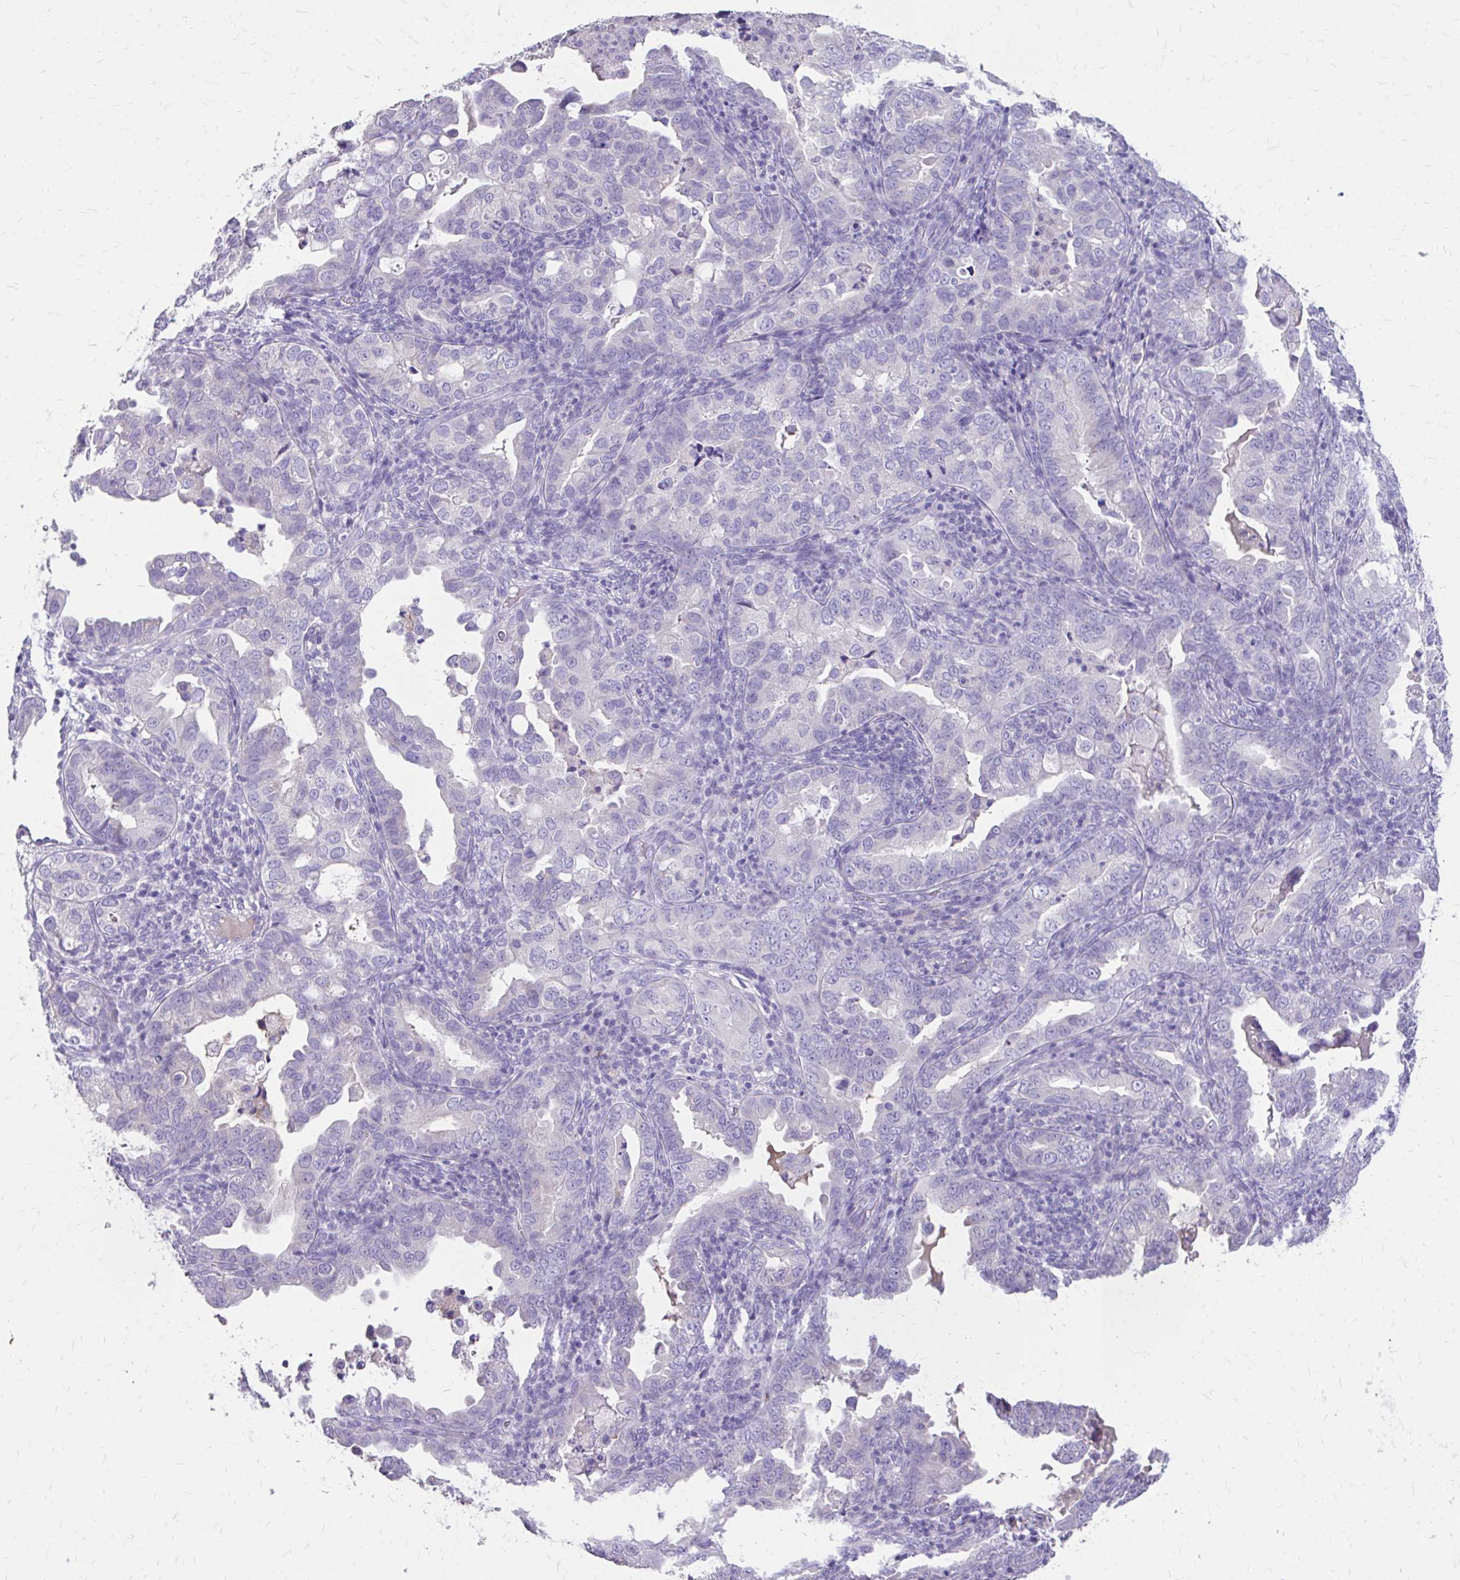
{"staining": {"intensity": "negative", "quantity": "none", "location": "none"}, "tissue": "endometrial cancer", "cell_type": "Tumor cells", "image_type": "cancer", "snomed": [{"axis": "morphology", "description": "Adenocarcinoma, NOS"}, {"axis": "topography", "description": "Endometrium"}], "caption": "DAB (3,3'-diaminobenzidine) immunohistochemical staining of endometrial cancer (adenocarcinoma) shows no significant positivity in tumor cells.", "gene": "CFH", "patient": {"sex": "female", "age": 57}}